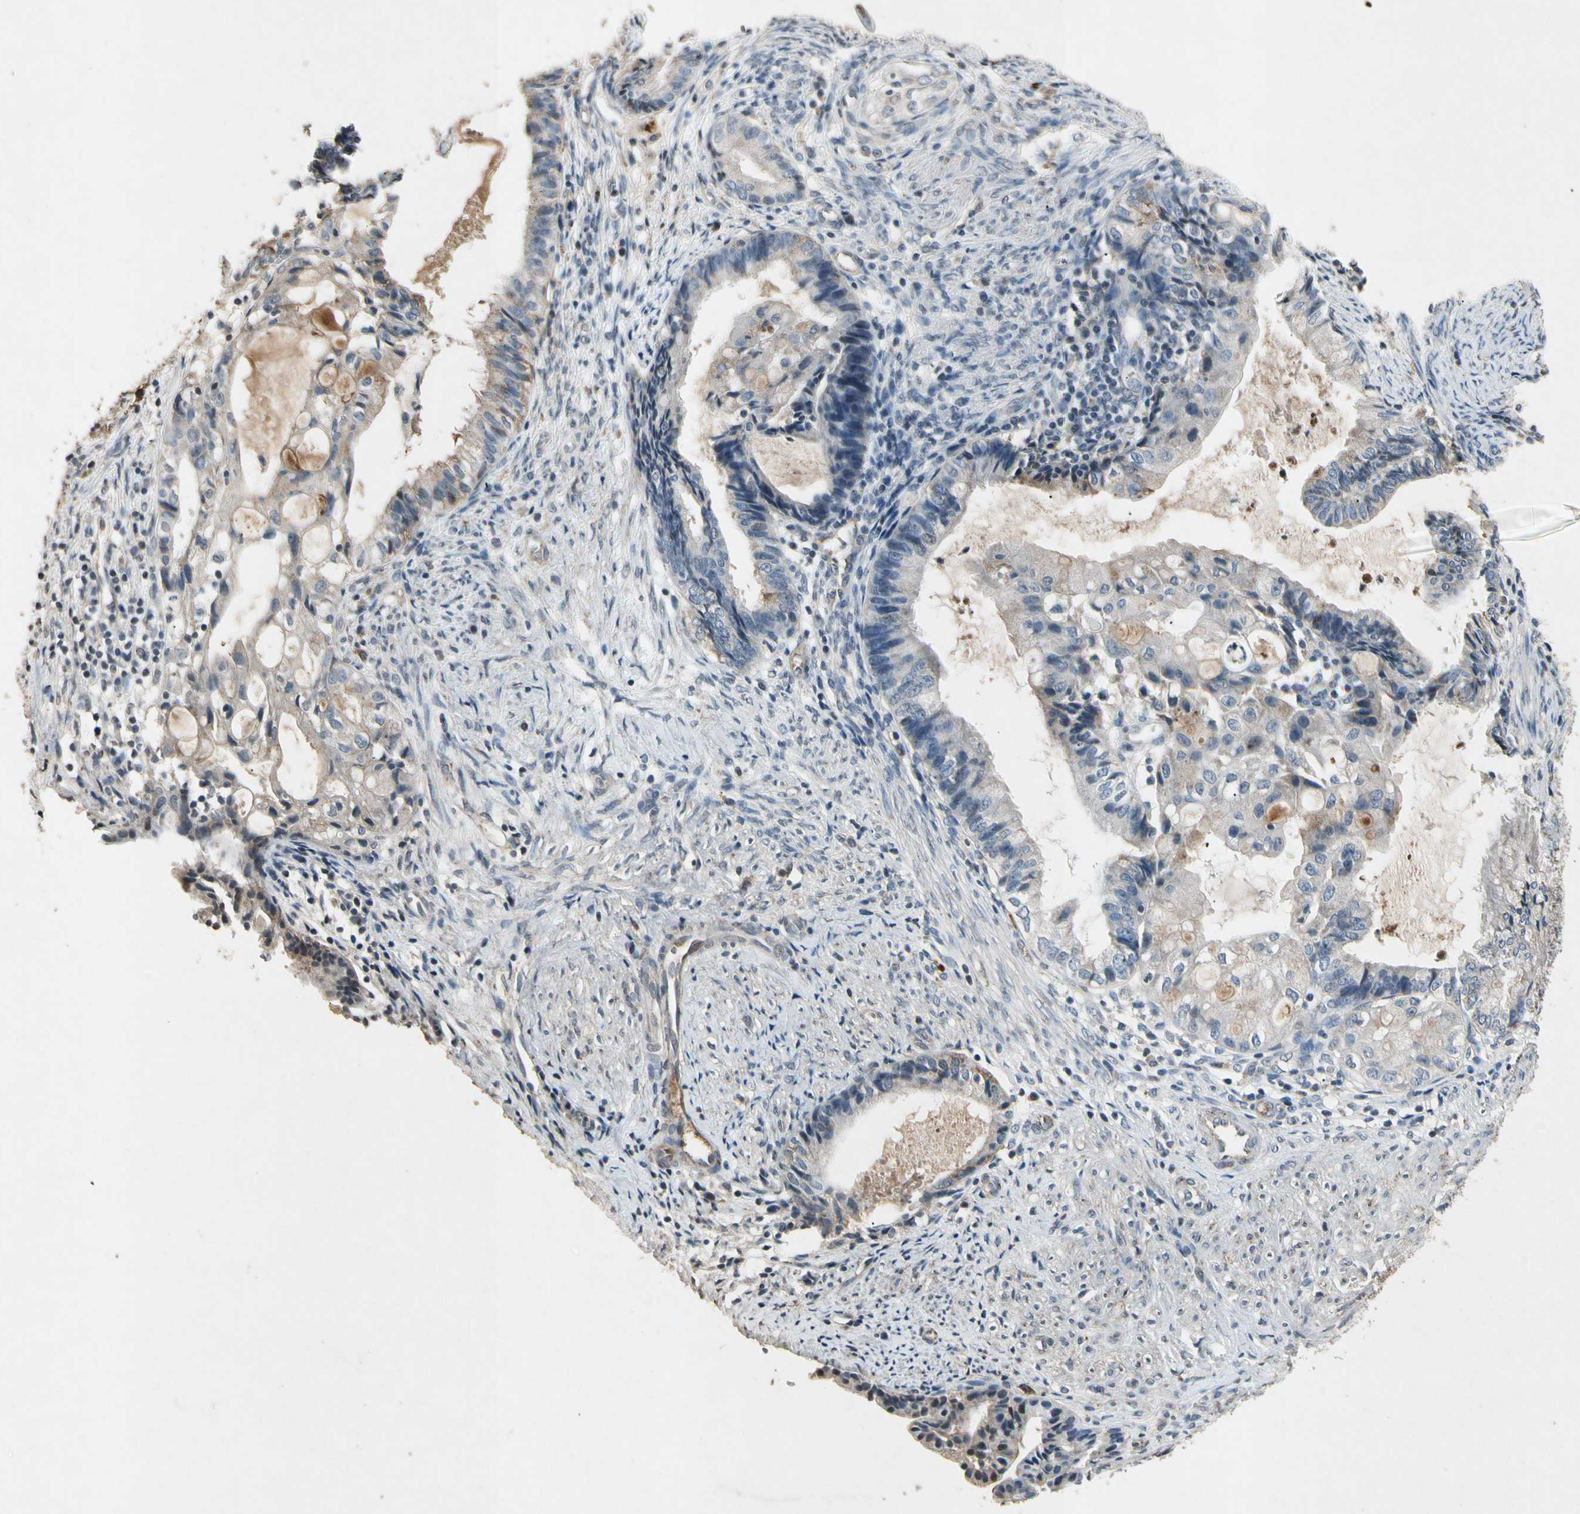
{"staining": {"intensity": "weak", "quantity": "<25%", "location": "cytoplasmic/membranous"}, "tissue": "endometrial cancer", "cell_type": "Tumor cells", "image_type": "cancer", "snomed": [{"axis": "morphology", "description": "Adenocarcinoma, NOS"}, {"axis": "topography", "description": "Endometrium"}], "caption": "IHC micrograph of endometrial cancer (adenocarcinoma) stained for a protein (brown), which demonstrates no positivity in tumor cells.", "gene": "CP", "patient": {"sex": "female", "age": 86}}